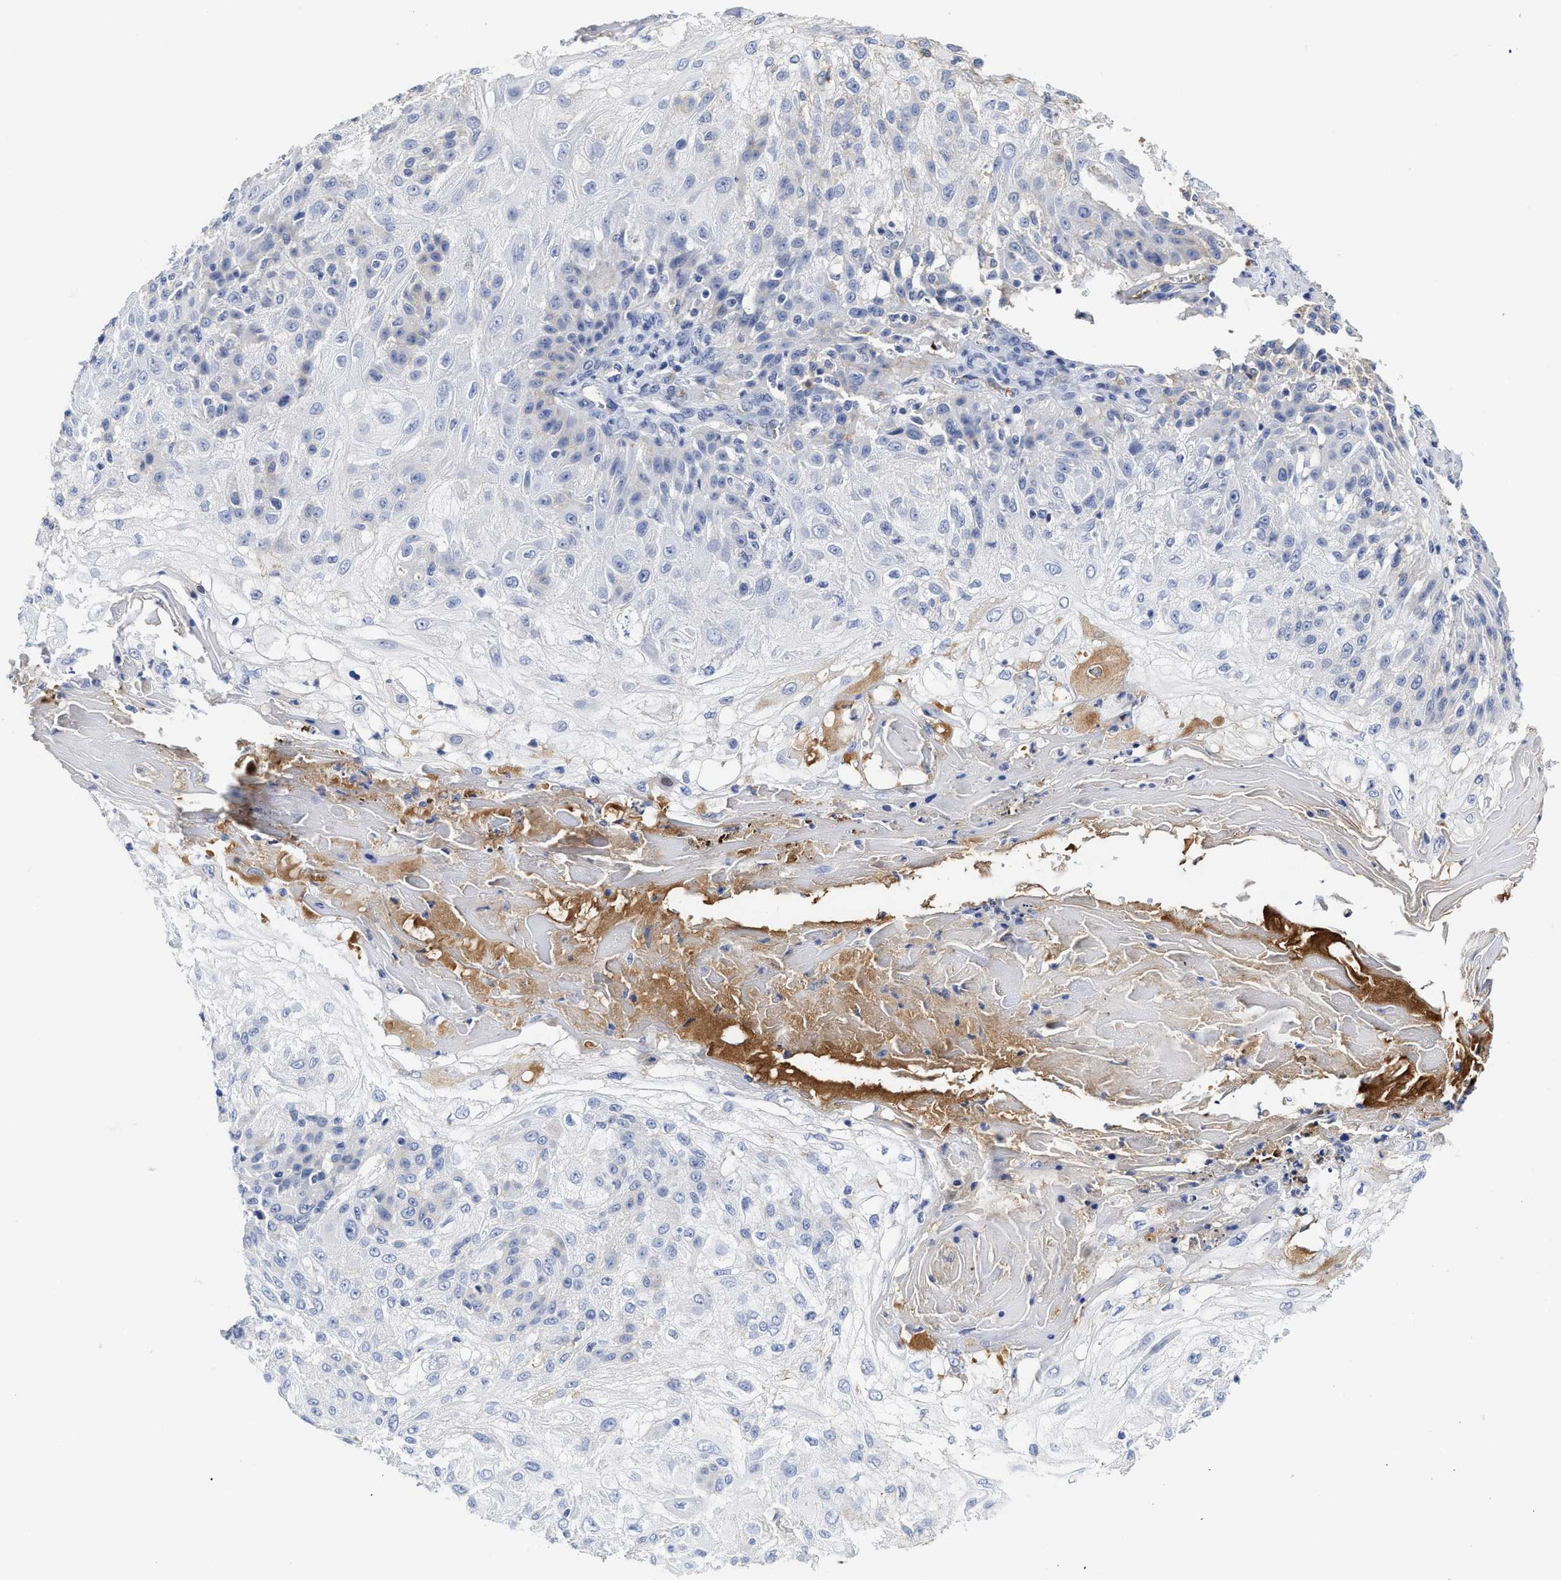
{"staining": {"intensity": "negative", "quantity": "none", "location": "none"}, "tissue": "skin cancer", "cell_type": "Tumor cells", "image_type": "cancer", "snomed": [{"axis": "morphology", "description": "Normal tissue, NOS"}, {"axis": "morphology", "description": "Squamous cell carcinoma, NOS"}, {"axis": "topography", "description": "Skin"}], "caption": "IHC micrograph of neoplastic tissue: human skin squamous cell carcinoma stained with DAB (3,3'-diaminobenzidine) demonstrates no significant protein staining in tumor cells.", "gene": "C2", "patient": {"sex": "female", "age": 83}}